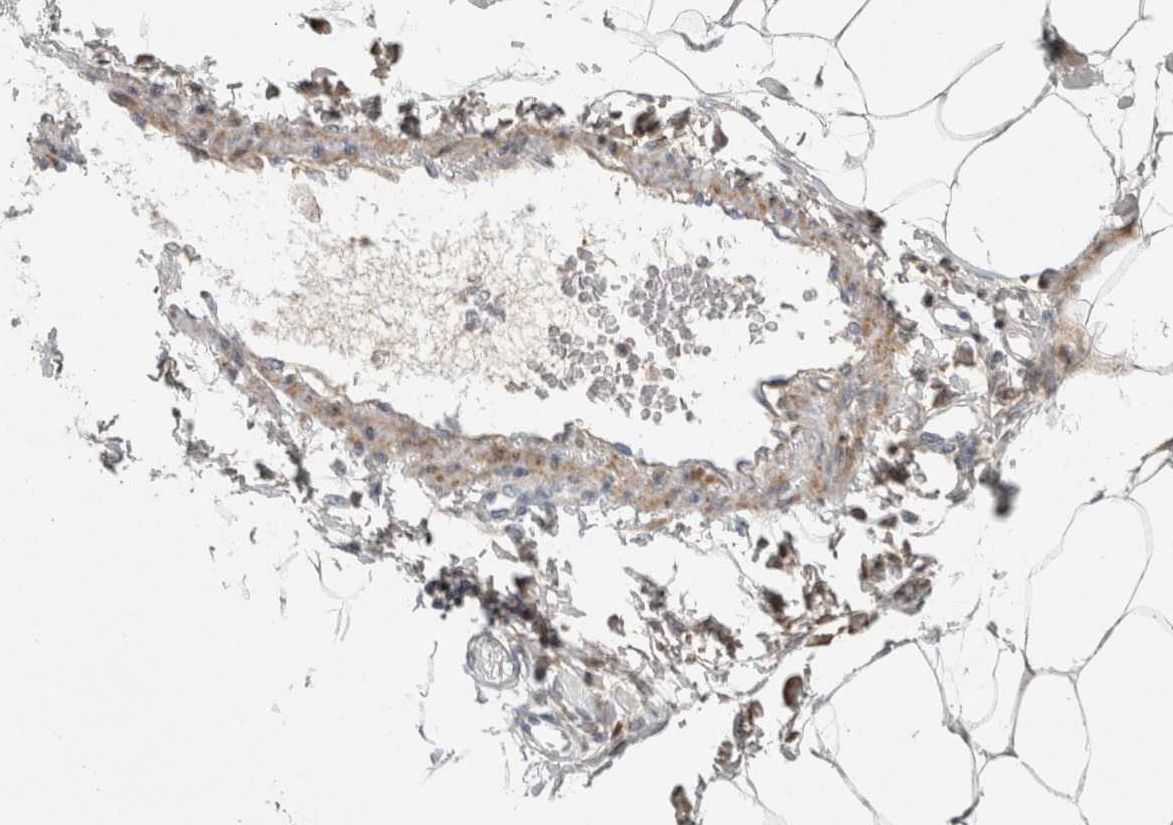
{"staining": {"intensity": "negative", "quantity": "none", "location": "none"}, "tissue": "adipose tissue", "cell_type": "Adipocytes", "image_type": "normal", "snomed": [{"axis": "morphology", "description": "Normal tissue, NOS"}, {"axis": "morphology", "description": "Adenocarcinoma, NOS"}, {"axis": "topography", "description": "Colon"}, {"axis": "topography", "description": "Peripheral nerve tissue"}], "caption": "Protein analysis of unremarkable adipose tissue shows no significant staining in adipocytes. (DAB (3,3'-diaminobenzidine) IHC, high magnification).", "gene": "RBM48", "patient": {"sex": "male", "age": 14}}